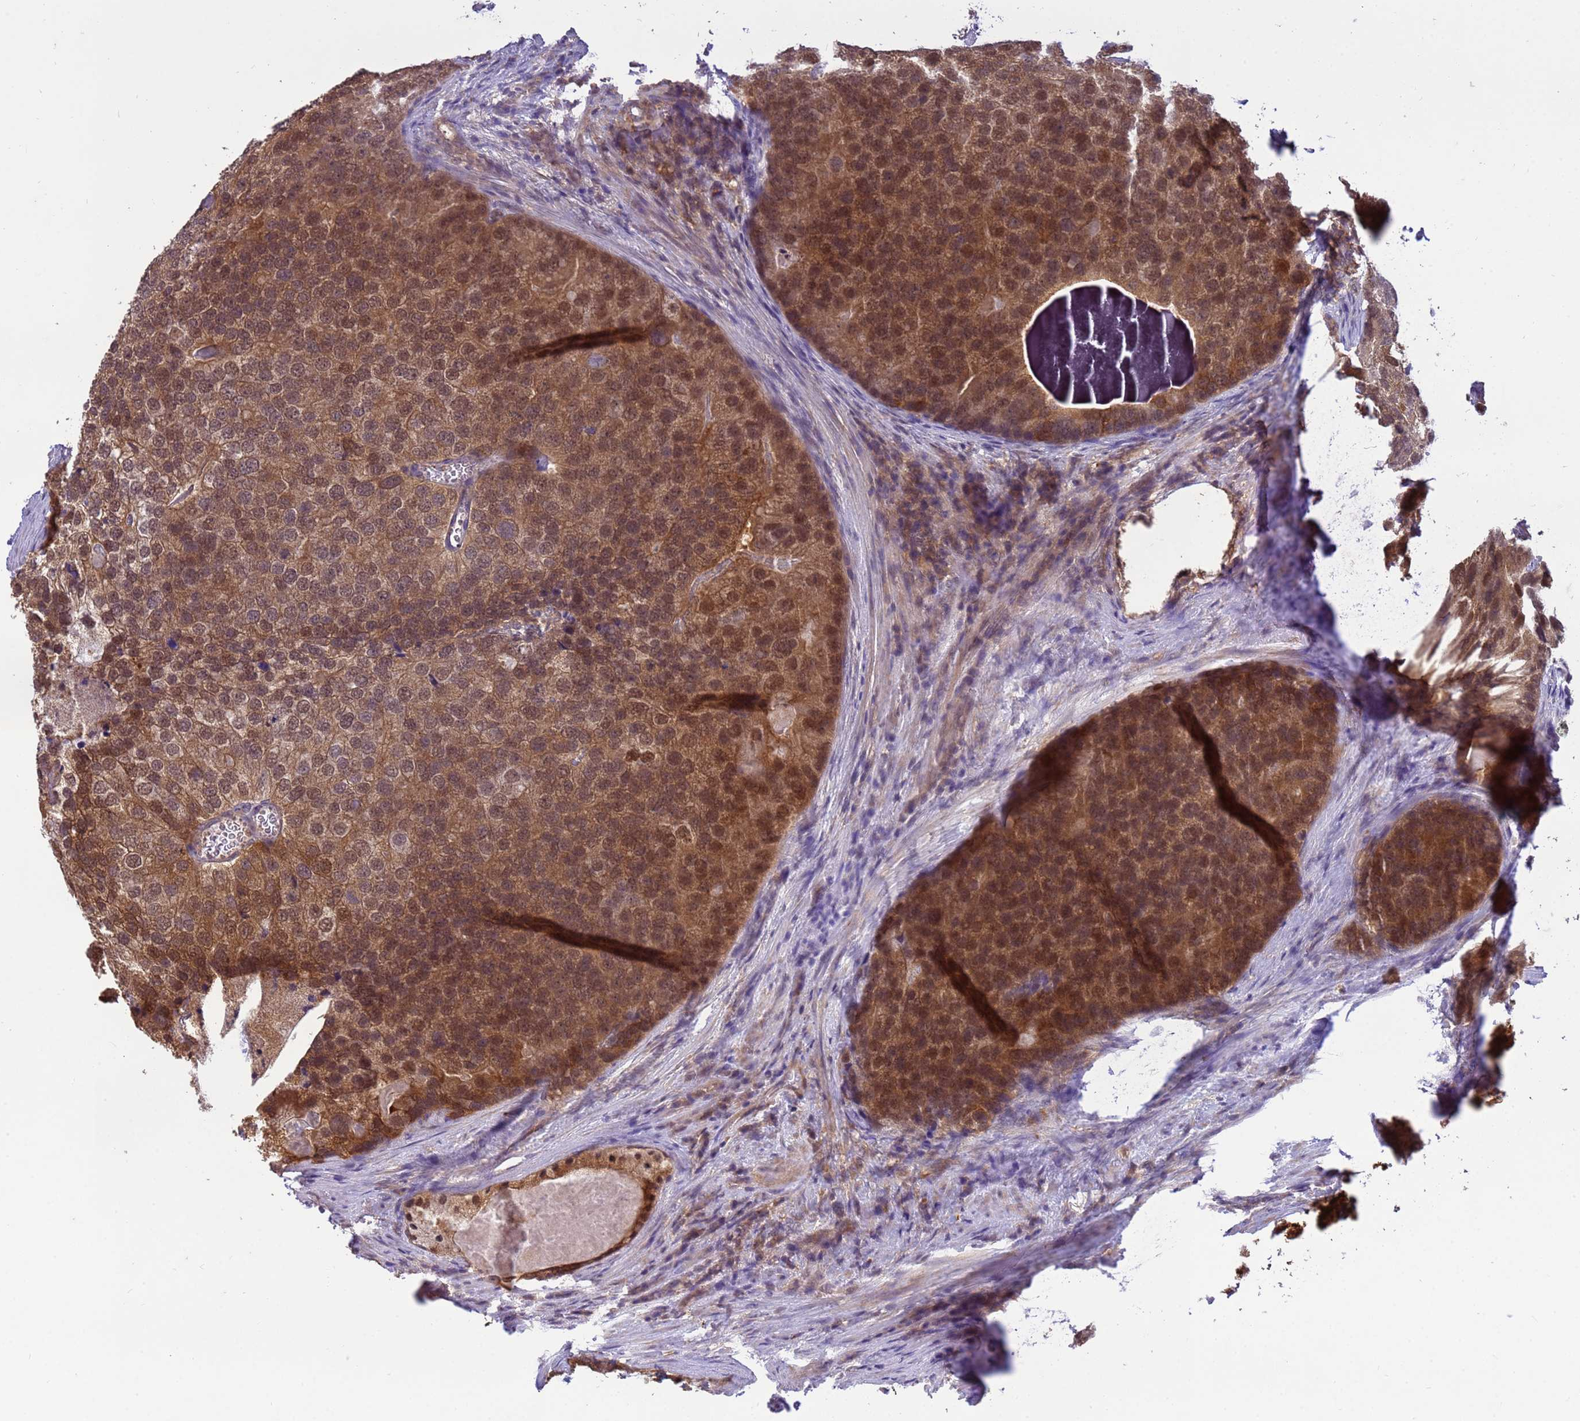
{"staining": {"intensity": "moderate", "quantity": ">75%", "location": "cytoplasmic/membranous,nuclear"}, "tissue": "prostate cancer", "cell_type": "Tumor cells", "image_type": "cancer", "snomed": [{"axis": "morphology", "description": "Adenocarcinoma, High grade"}, {"axis": "topography", "description": "Prostate"}], "caption": "Moderate cytoplasmic/membranous and nuclear positivity for a protein is present in approximately >75% of tumor cells of prostate cancer (high-grade adenocarcinoma) using IHC.", "gene": "NPEPPS", "patient": {"sex": "male", "age": 62}}